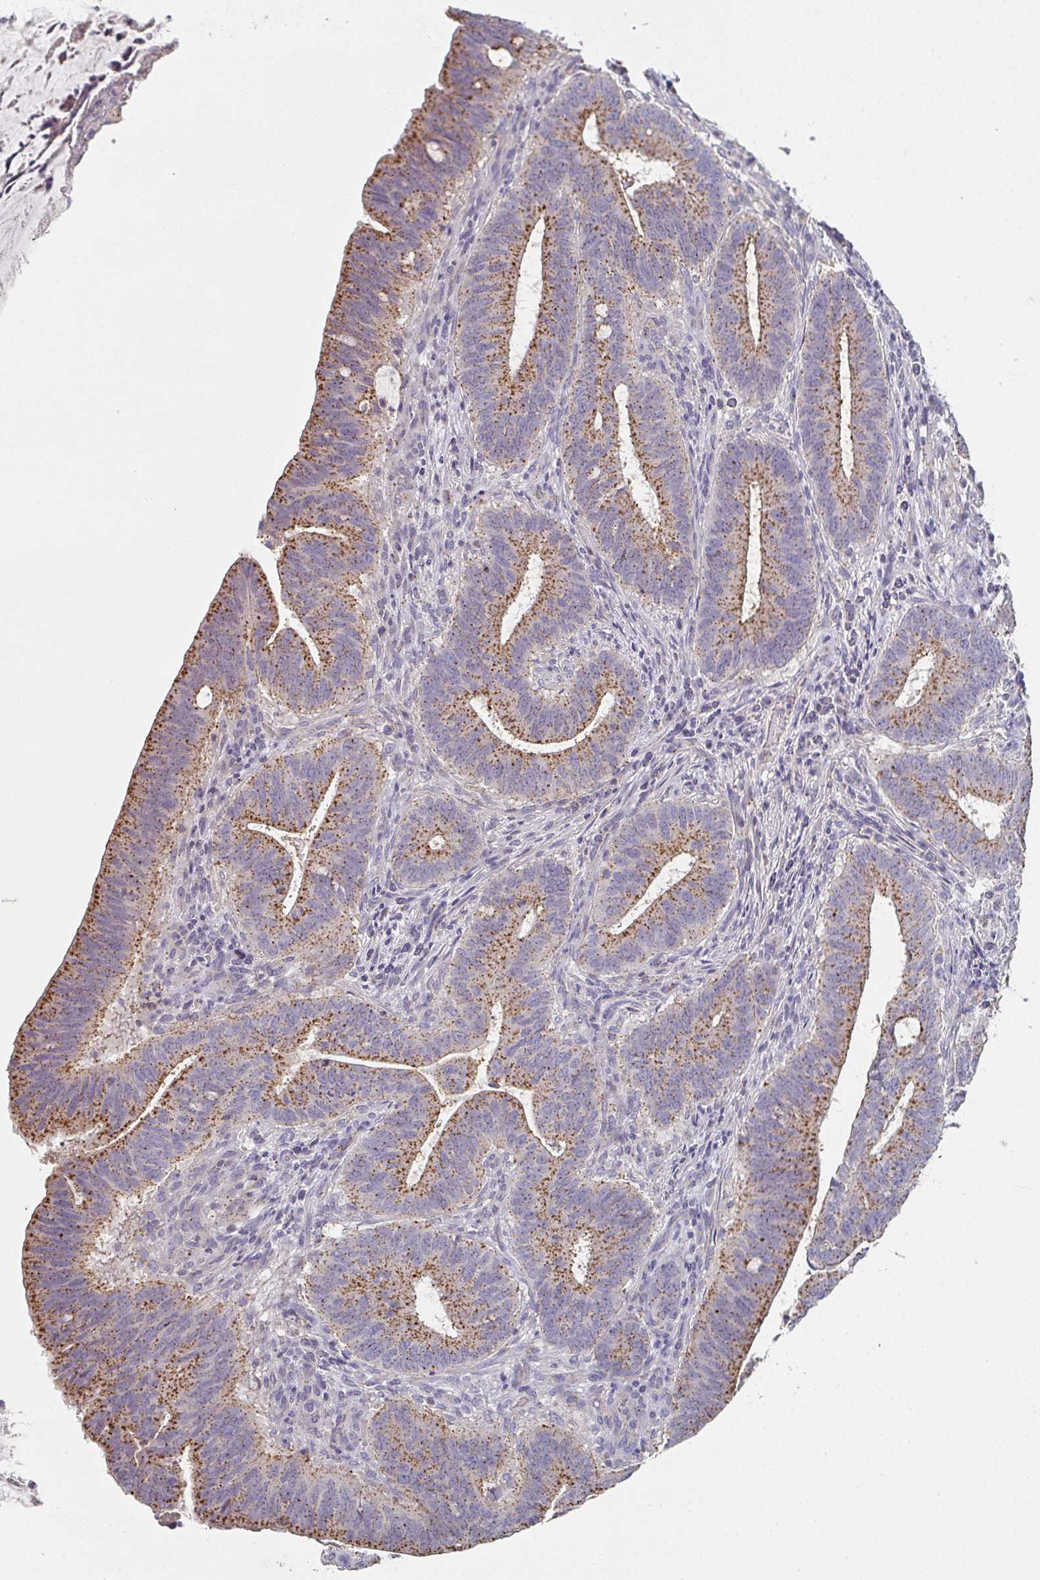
{"staining": {"intensity": "moderate", "quantity": ">75%", "location": "cytoplasmic/membranous"}, "tissue": "colorectal cancer", "cell_type": "Tumor cells", "image_type": "cancer", "snomed": [{"axis": "morphology", "description": "Adenocarcinoma, NOS"}, {"axis": "topography", "description": "Colon"}], "caption": "Immunohistochemical staining of human adenocarcinoma (colorectal) reveals medium levels of moderate cytoplasmic/membranous expression in approximately >75% of tumor cells.", "gene": "CHMP5", "patient": {"sex": "female", "age": 43}}